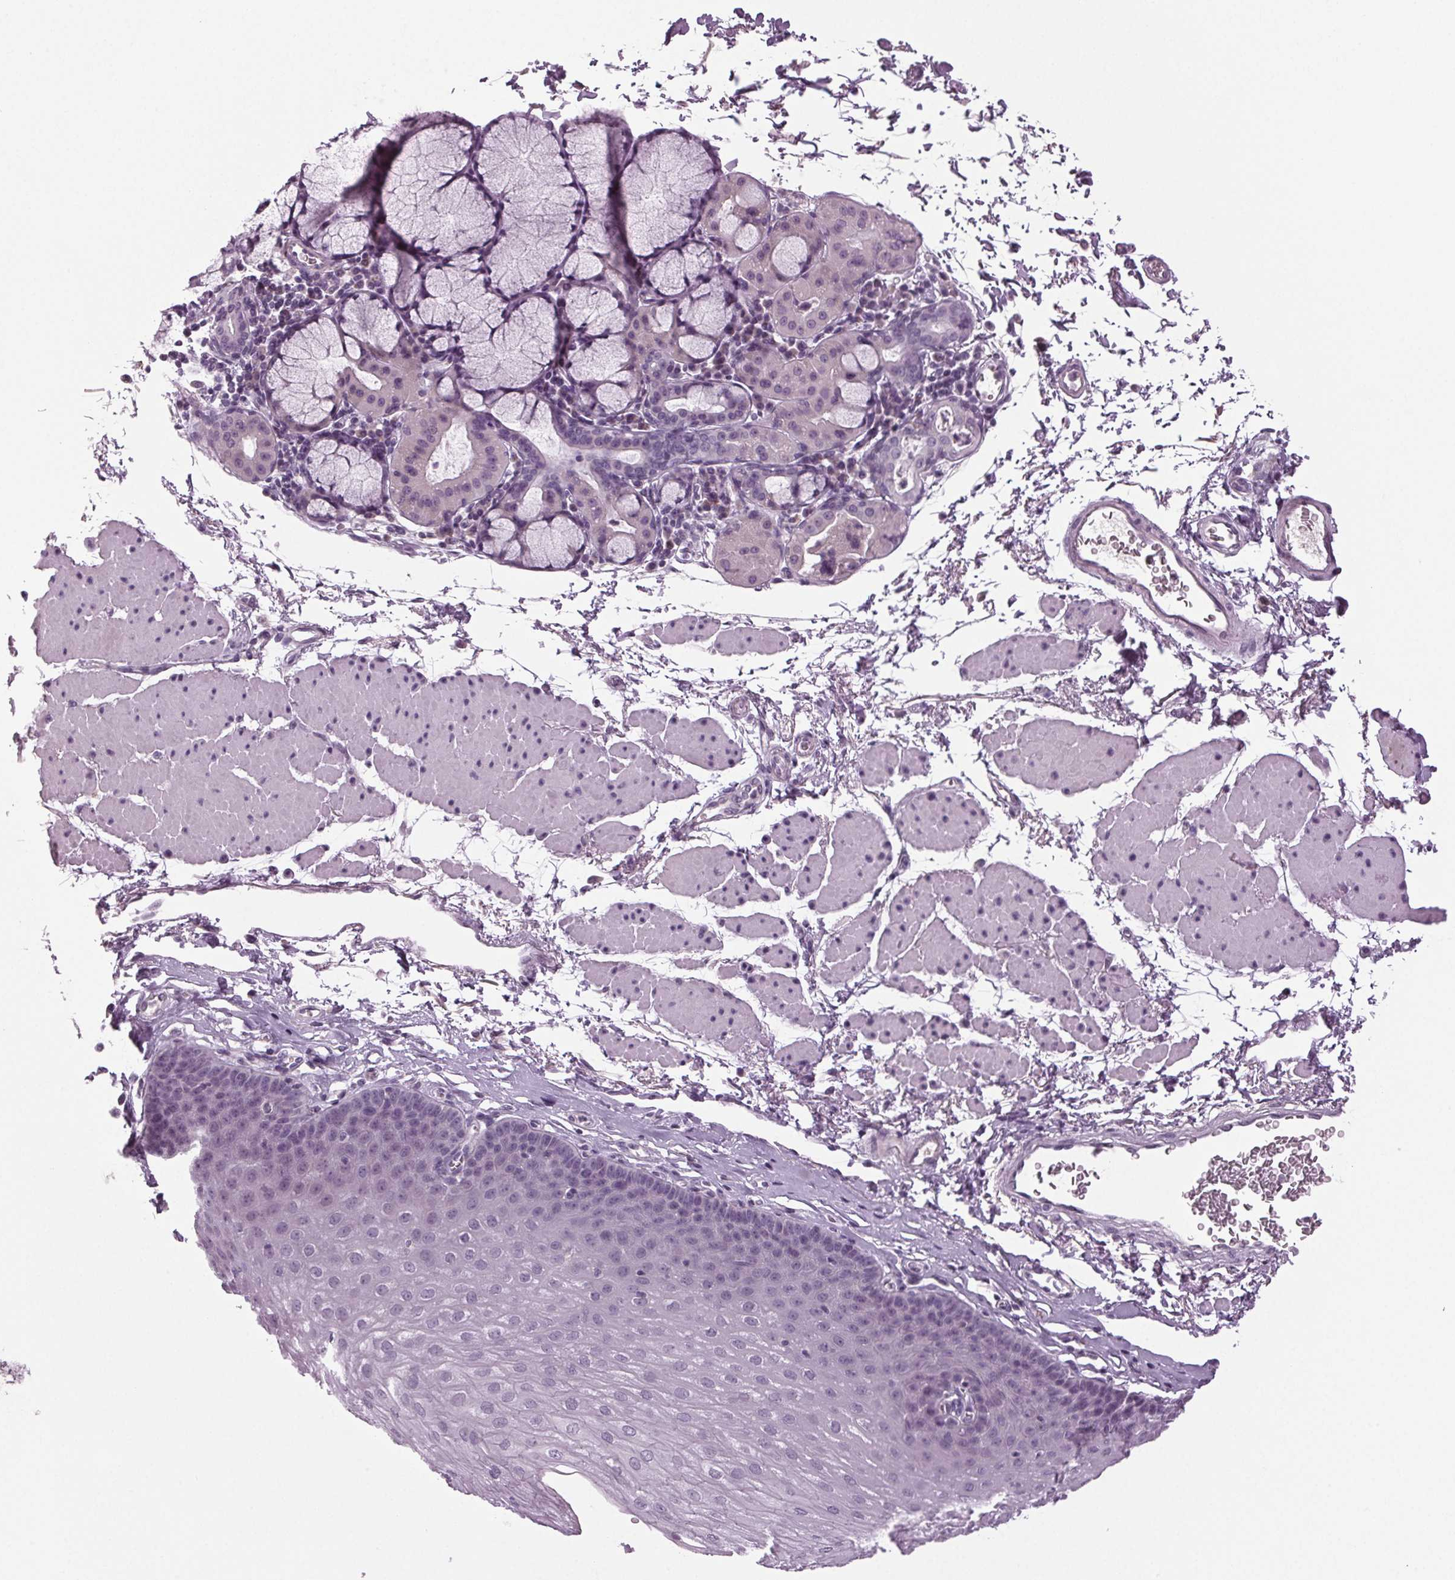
{"staining": {"intensity": "negative", "quantity": "none", "location": "none"}, "tissue": "esophagus", "cell_type": "Squamous epithelial cells", "image_type": "normal", "snomed": [{"axis": "morphology", "description": "Normal tissue, NOS"}, {"axis": "topography", "description": "Esophagus"}], "caption": "Histopathology image shows no significant protein staining in squamous epithelial cells of normal esophagus.", "gene": "DNAH12", "patient": {"sex": "female", "age": 81}}